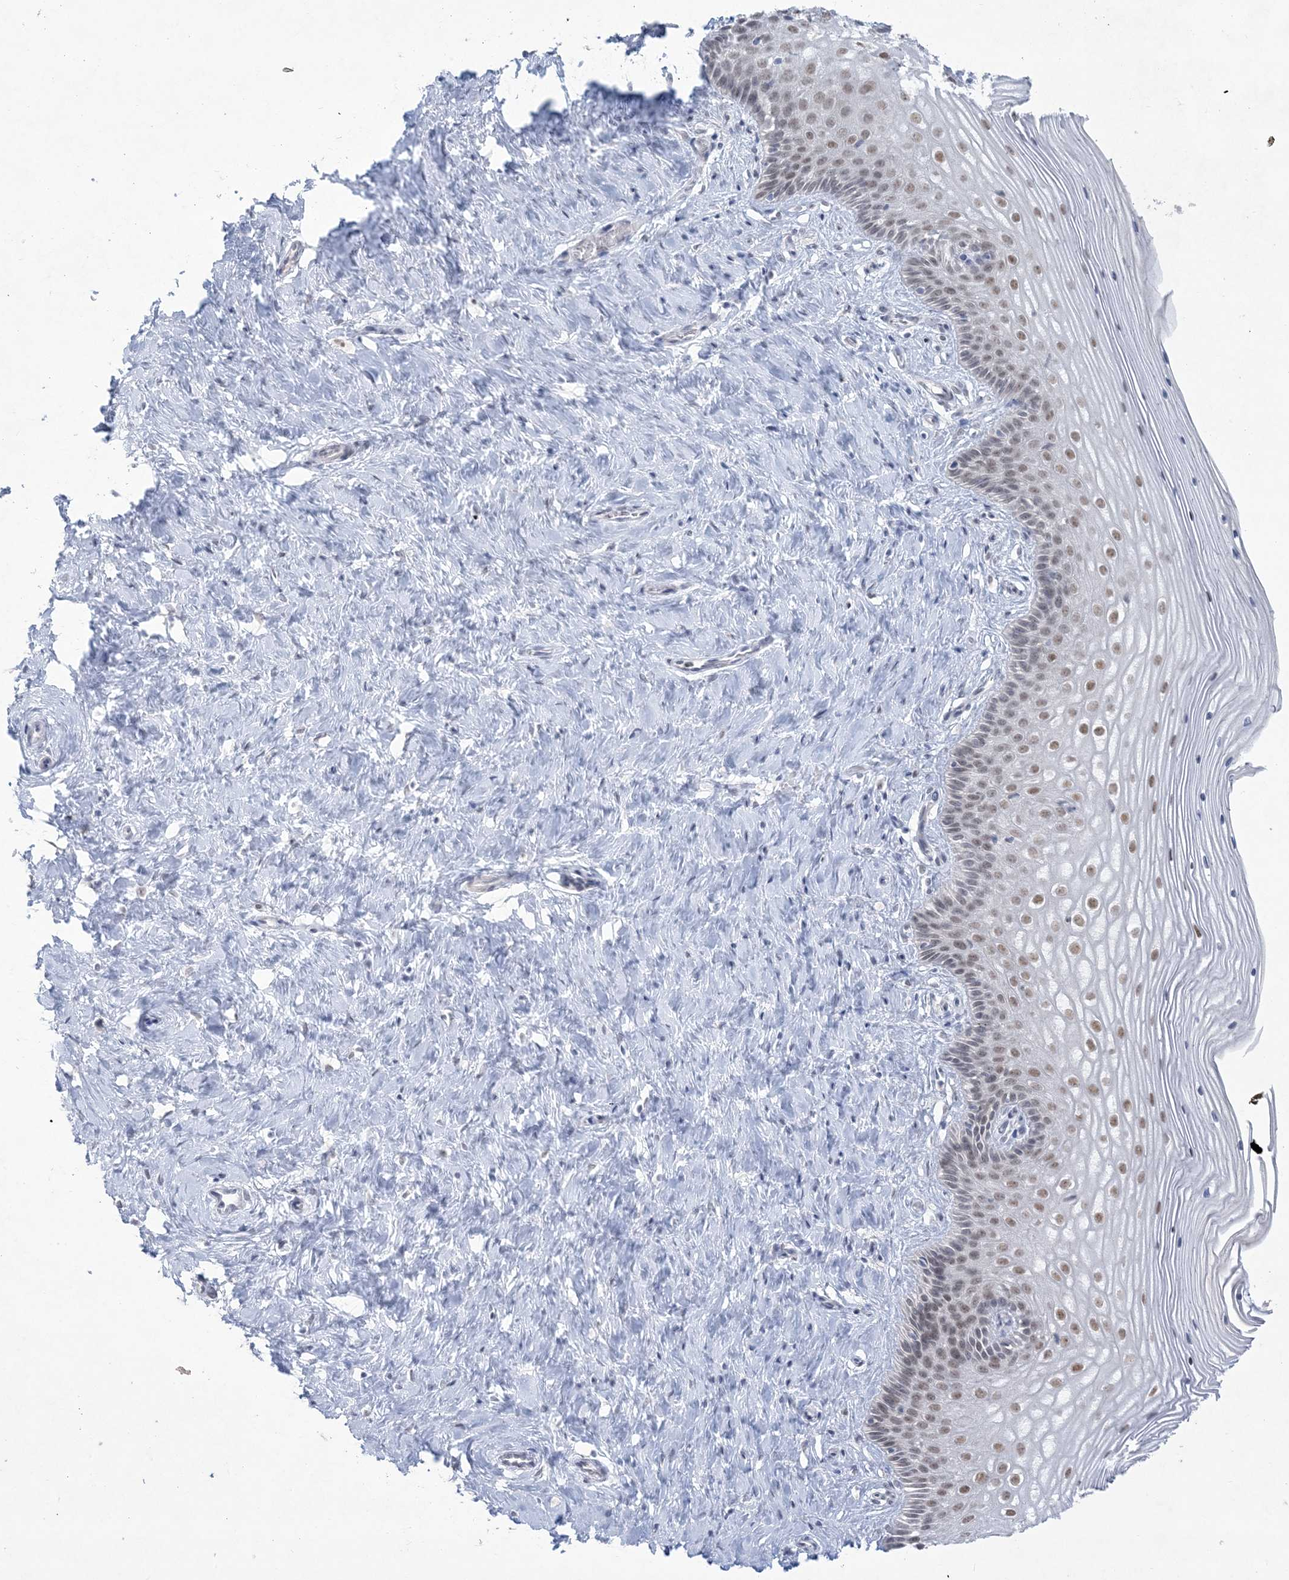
{"staining": {"intensity": "moderate", "quantity": "25%-75%", "location": "nuclear"}, "tissue": "cervix", "cell_type": "Glandular cells", "image_type": "normal", "snomed": [{"axis": "morphology", "description": "Normal tissue, NOS"}, {"axis": "topography", "description": "Cervix"}], "caption": "Immunohistochemistry (IHC) (DAB) staining of benign human cervix demonstrates moderate nuclear protein positivity in about 25%-75% of glandular cells. Nuclei are stained in blue.", "gene": "HOMEZ", "patient": {"sex": "female", "age": 33}}